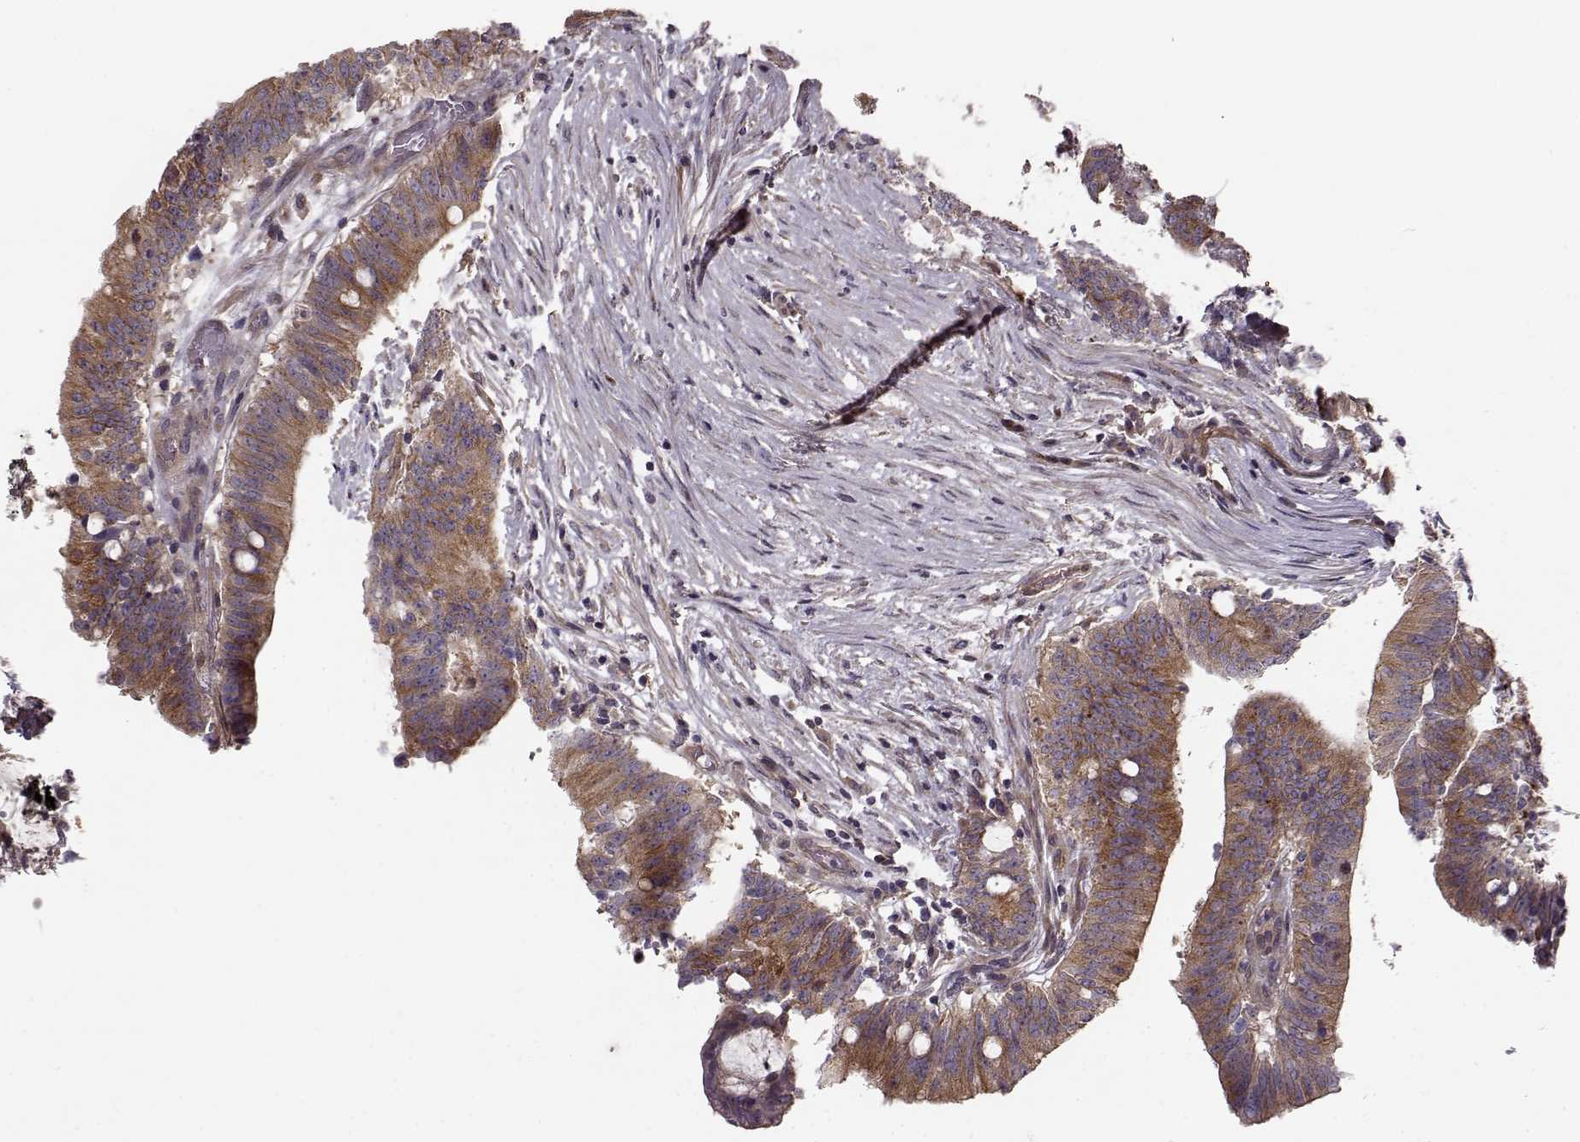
{"staining": {"intensity": "moderate", "quantity": "25%-75%", "location": "cytoplasmic/membranous"}, "tissue": "colorectal cancer", "cell_type": "Tumor cells", "image_type": "cancer", "snomed": [{"axis": "morphology", "description": "Adenocarcinoma, NOS"}, {"axis": "topography", "description": "Colon"}], "caption": "Human colorectal adenocarcinoma stained with a protein marker shows moderate staining in tumor cells.", "gene": "MTR", "patient": {"sex": "female", "age": 43}}